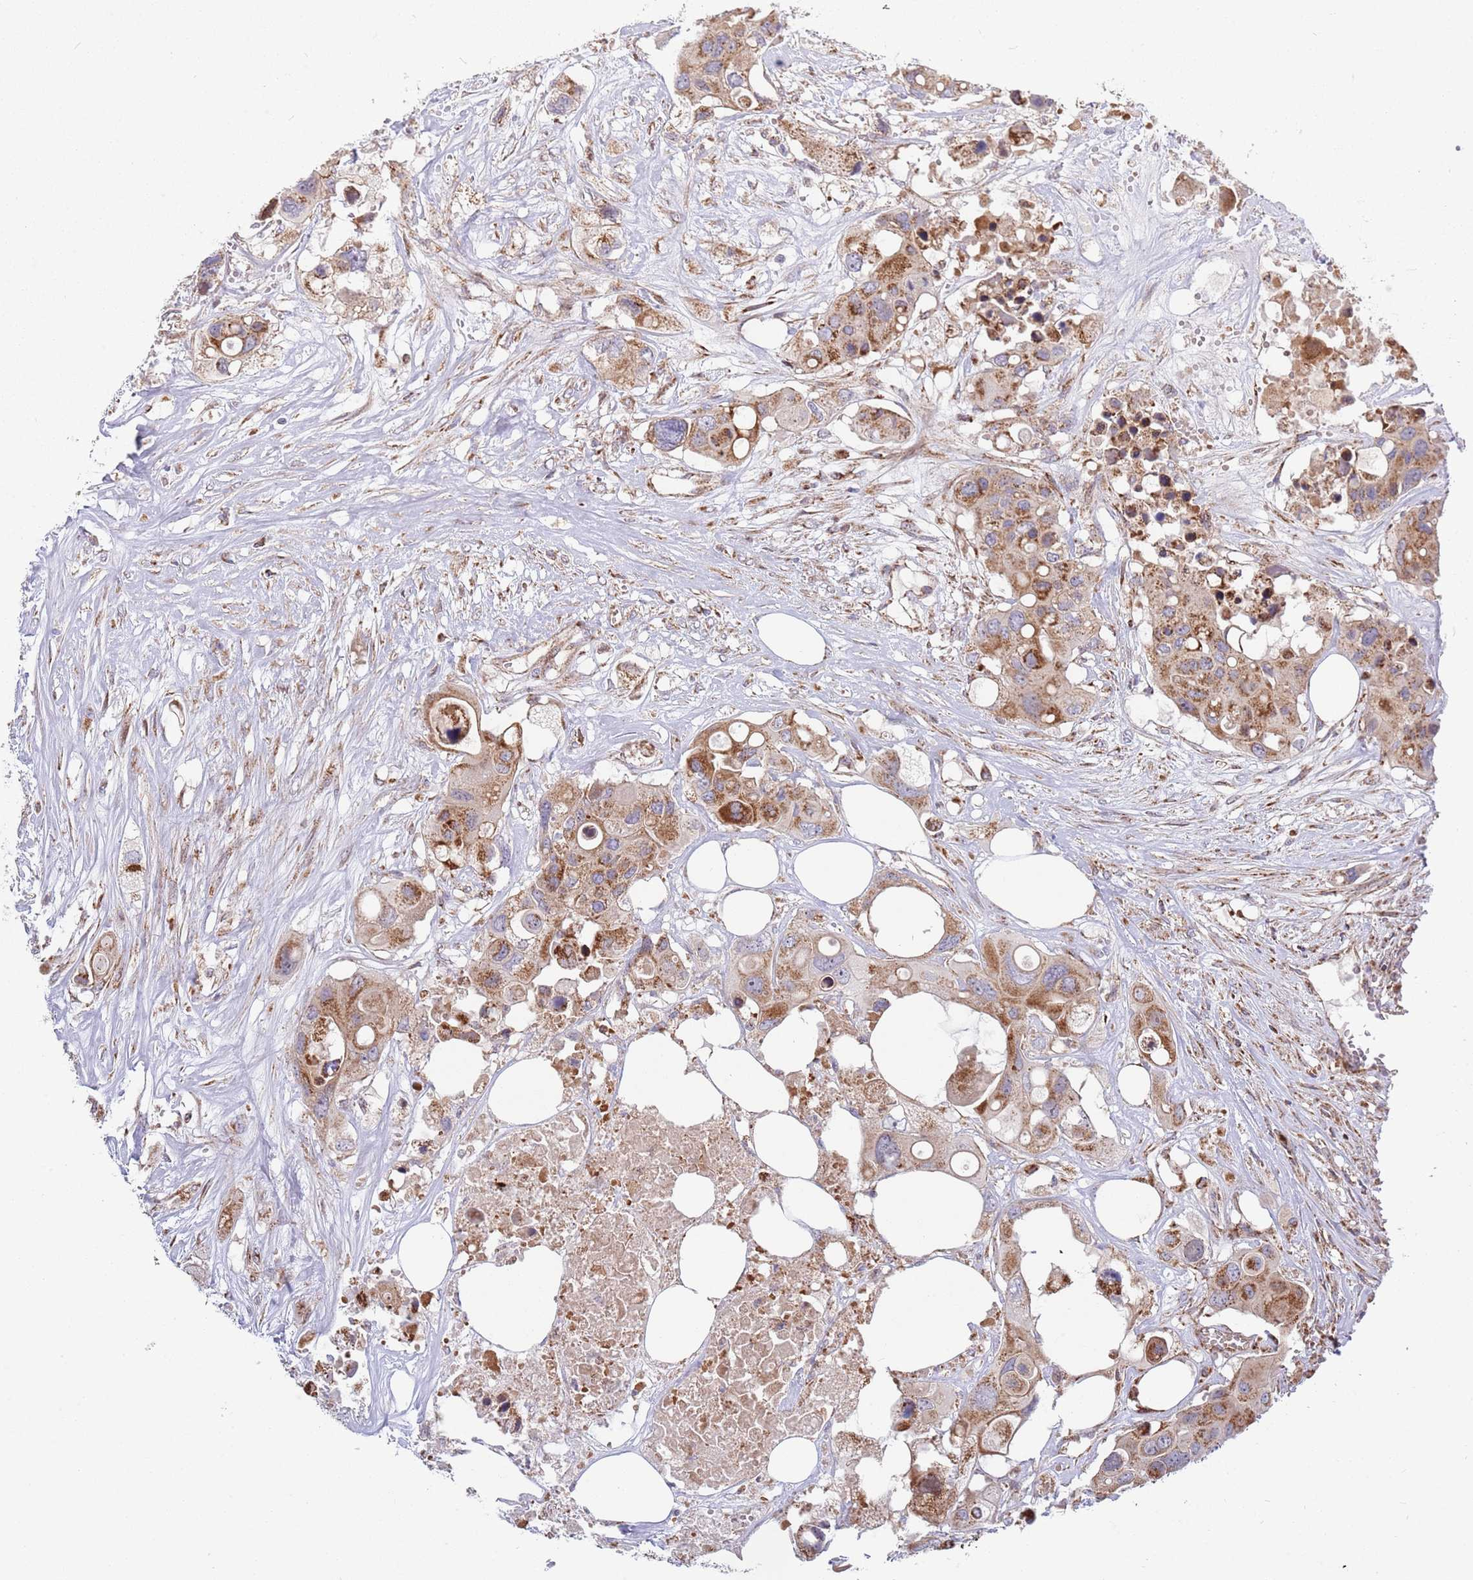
{"staining": {"intensity": "moderate", "quantity": ">75%", "location": "cytoplasmic/membranous"}, "tissue": "colorectal cancer", "cell_type": "Tumor cells", "image_type": "cancer", "snomed": [{"axis": "morphology", "description": "Adenocarcinoma, NOS"}, {"axis": "topography", "description": "Colon"}], "caption": "Immunohistochemical staining of human colorectal cancer displays moderate cytoplasmic/membranous protein staining in approximately >75% of tumor cells.", "gene": "ATP5PD", "patient": {"sex": "male", "age": 77}}